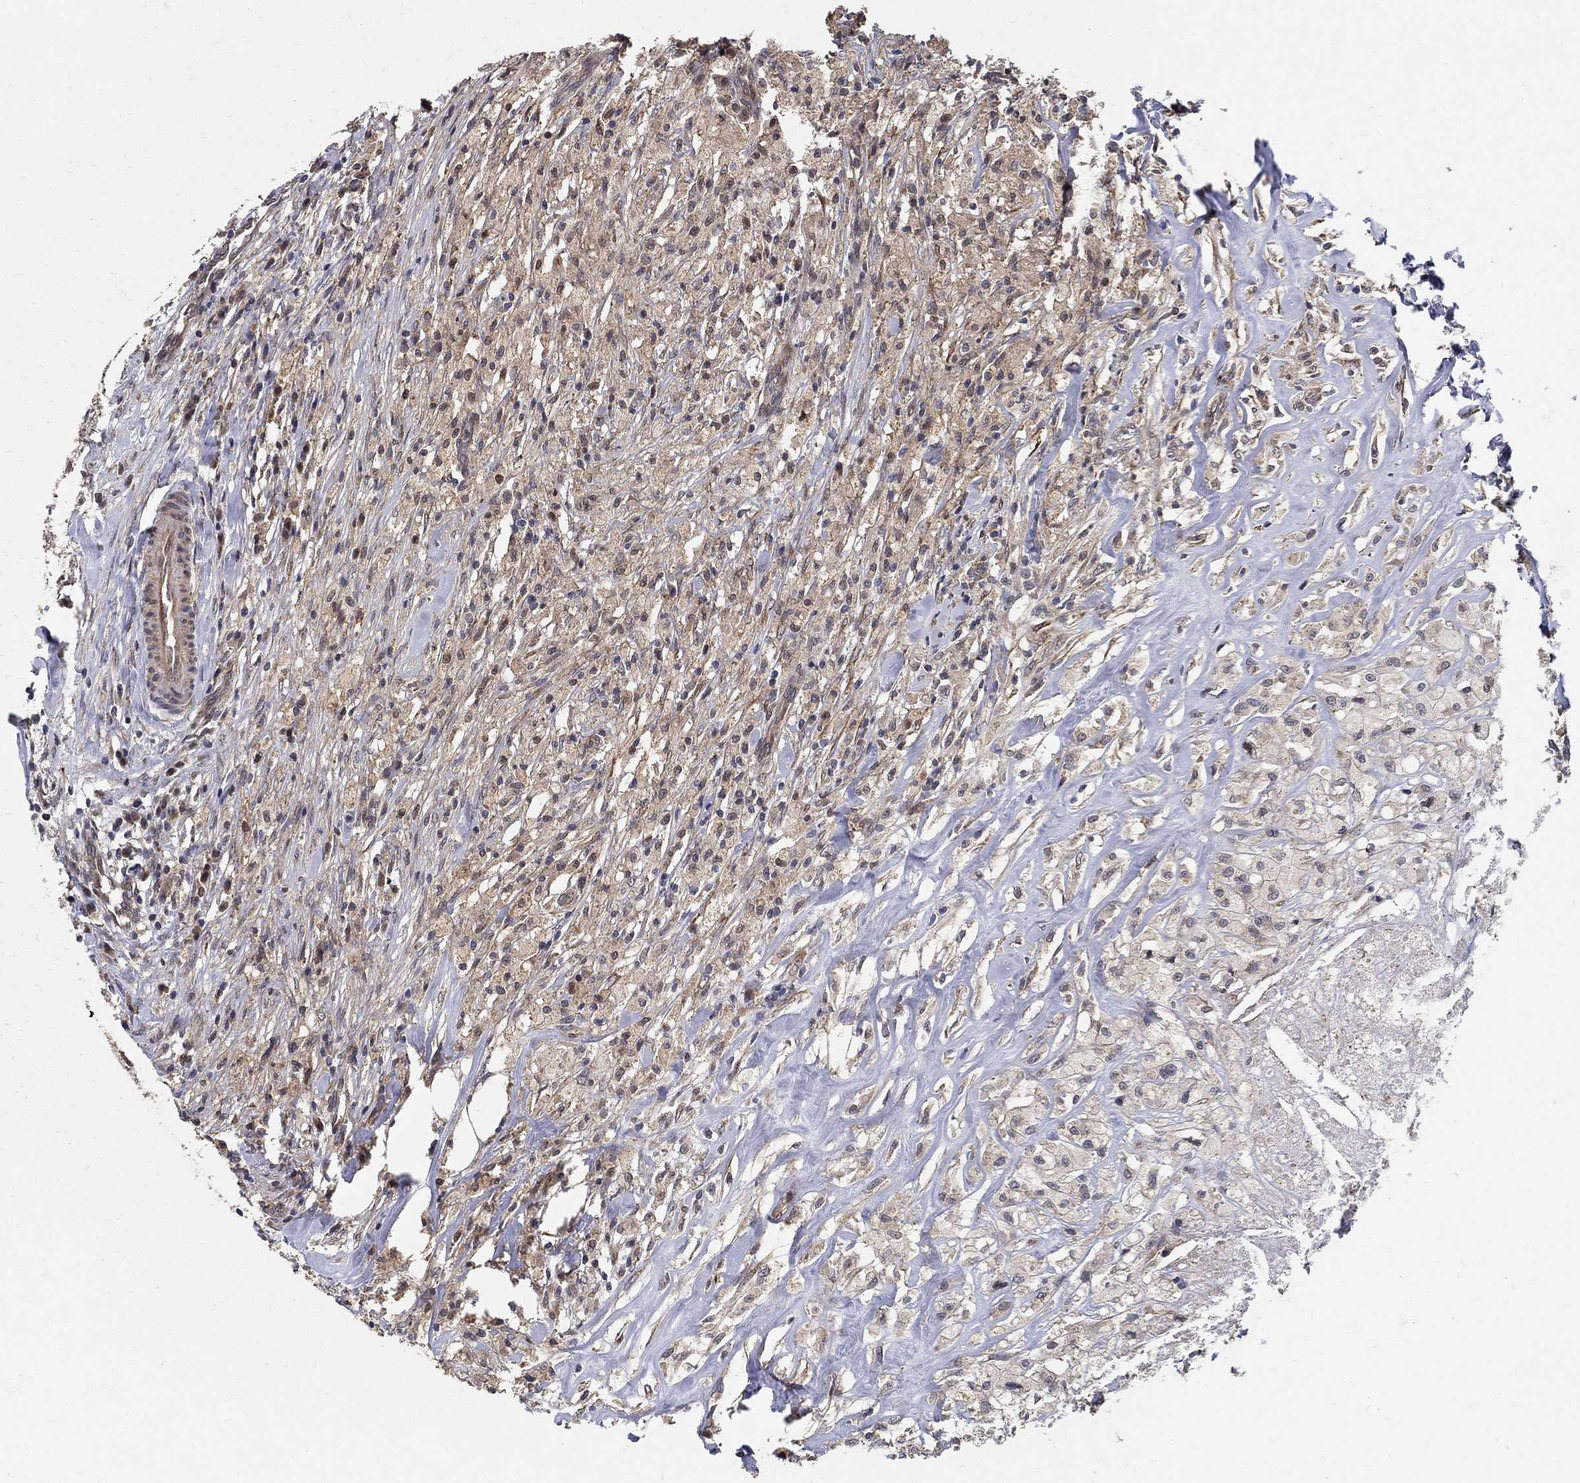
{"staining": {"intensity": "weak", "quantity": "25%-75%", "location": "cytoplasmic/membranous"}, "tissue": "testis cancer", "cell_type": "Tumor cells", "image_type": "cancer", "snomed": [{"axis": "morphology", "description": "Necrosis, NOS"}, {"axis": "morphology", "description": "Carcinoma, Embryonal, NOS"}, {"axis": "topography", "description": "Testis"}], "caption": "A histopathology image showing weak cytoplasmic/membranous staining in approximately 25%-75% of tumor cells in testis embryonal carcinoma, as visualized by brown immunohistochemical staining.", "gene": "ZNF594", "patient": {"sex": "male", "age": 19}}